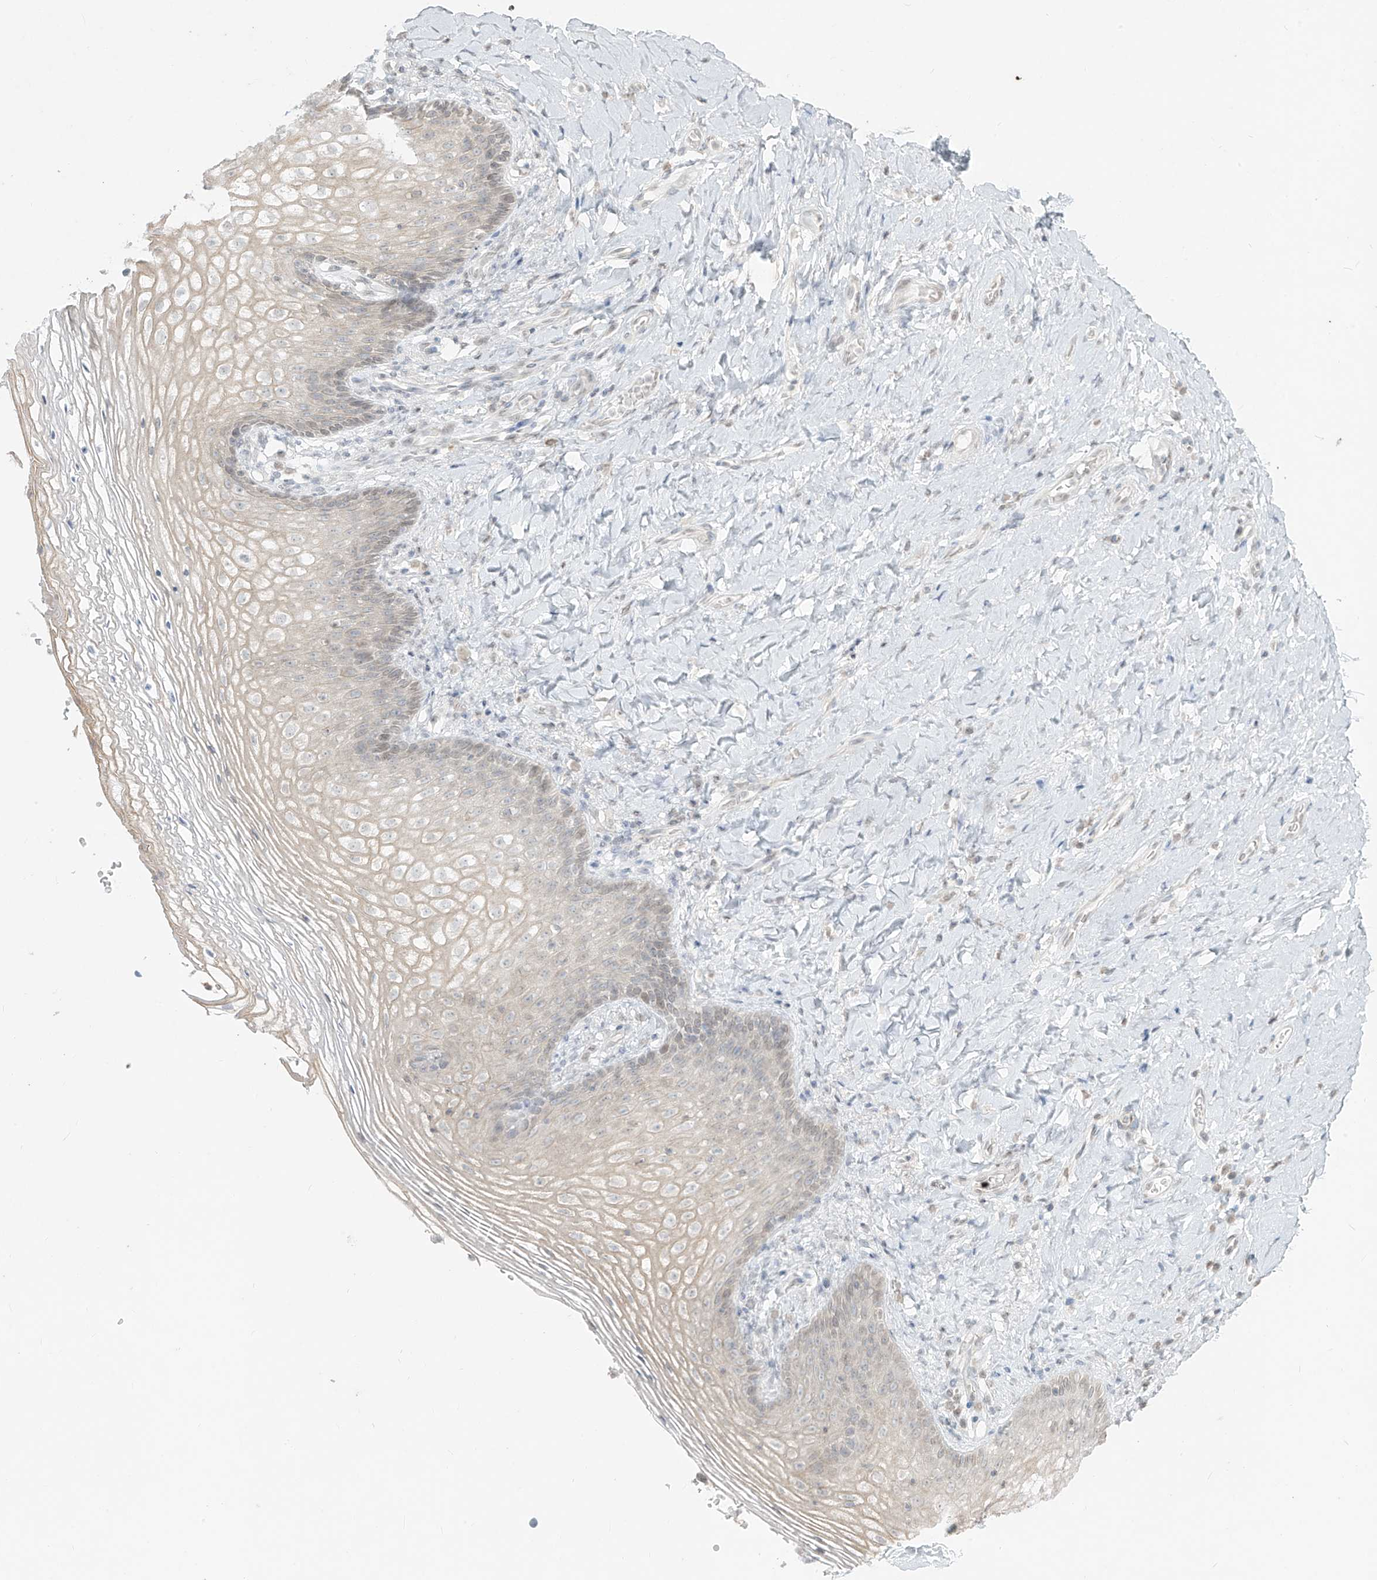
{"staining": {"intensity": "weak", "quantity": "<25%", "location": "cytoplasmic/membranous"}, "tissue": "vagina", "cell_type": "Squamous epithelial cells", "image_type": "normal", "snomed": [{"axis": "morphology", "description": "Normal tissue, NOS"}, {"axis": "topography", "description": "Vagina"}], "caption": "Human vagina stained for a protein using immunohistochemistry (IHC) shows no positivity in squamous epithelial cells.", "gene": "OSBPL7", "patient": {"sex": "female", "age": 60}}